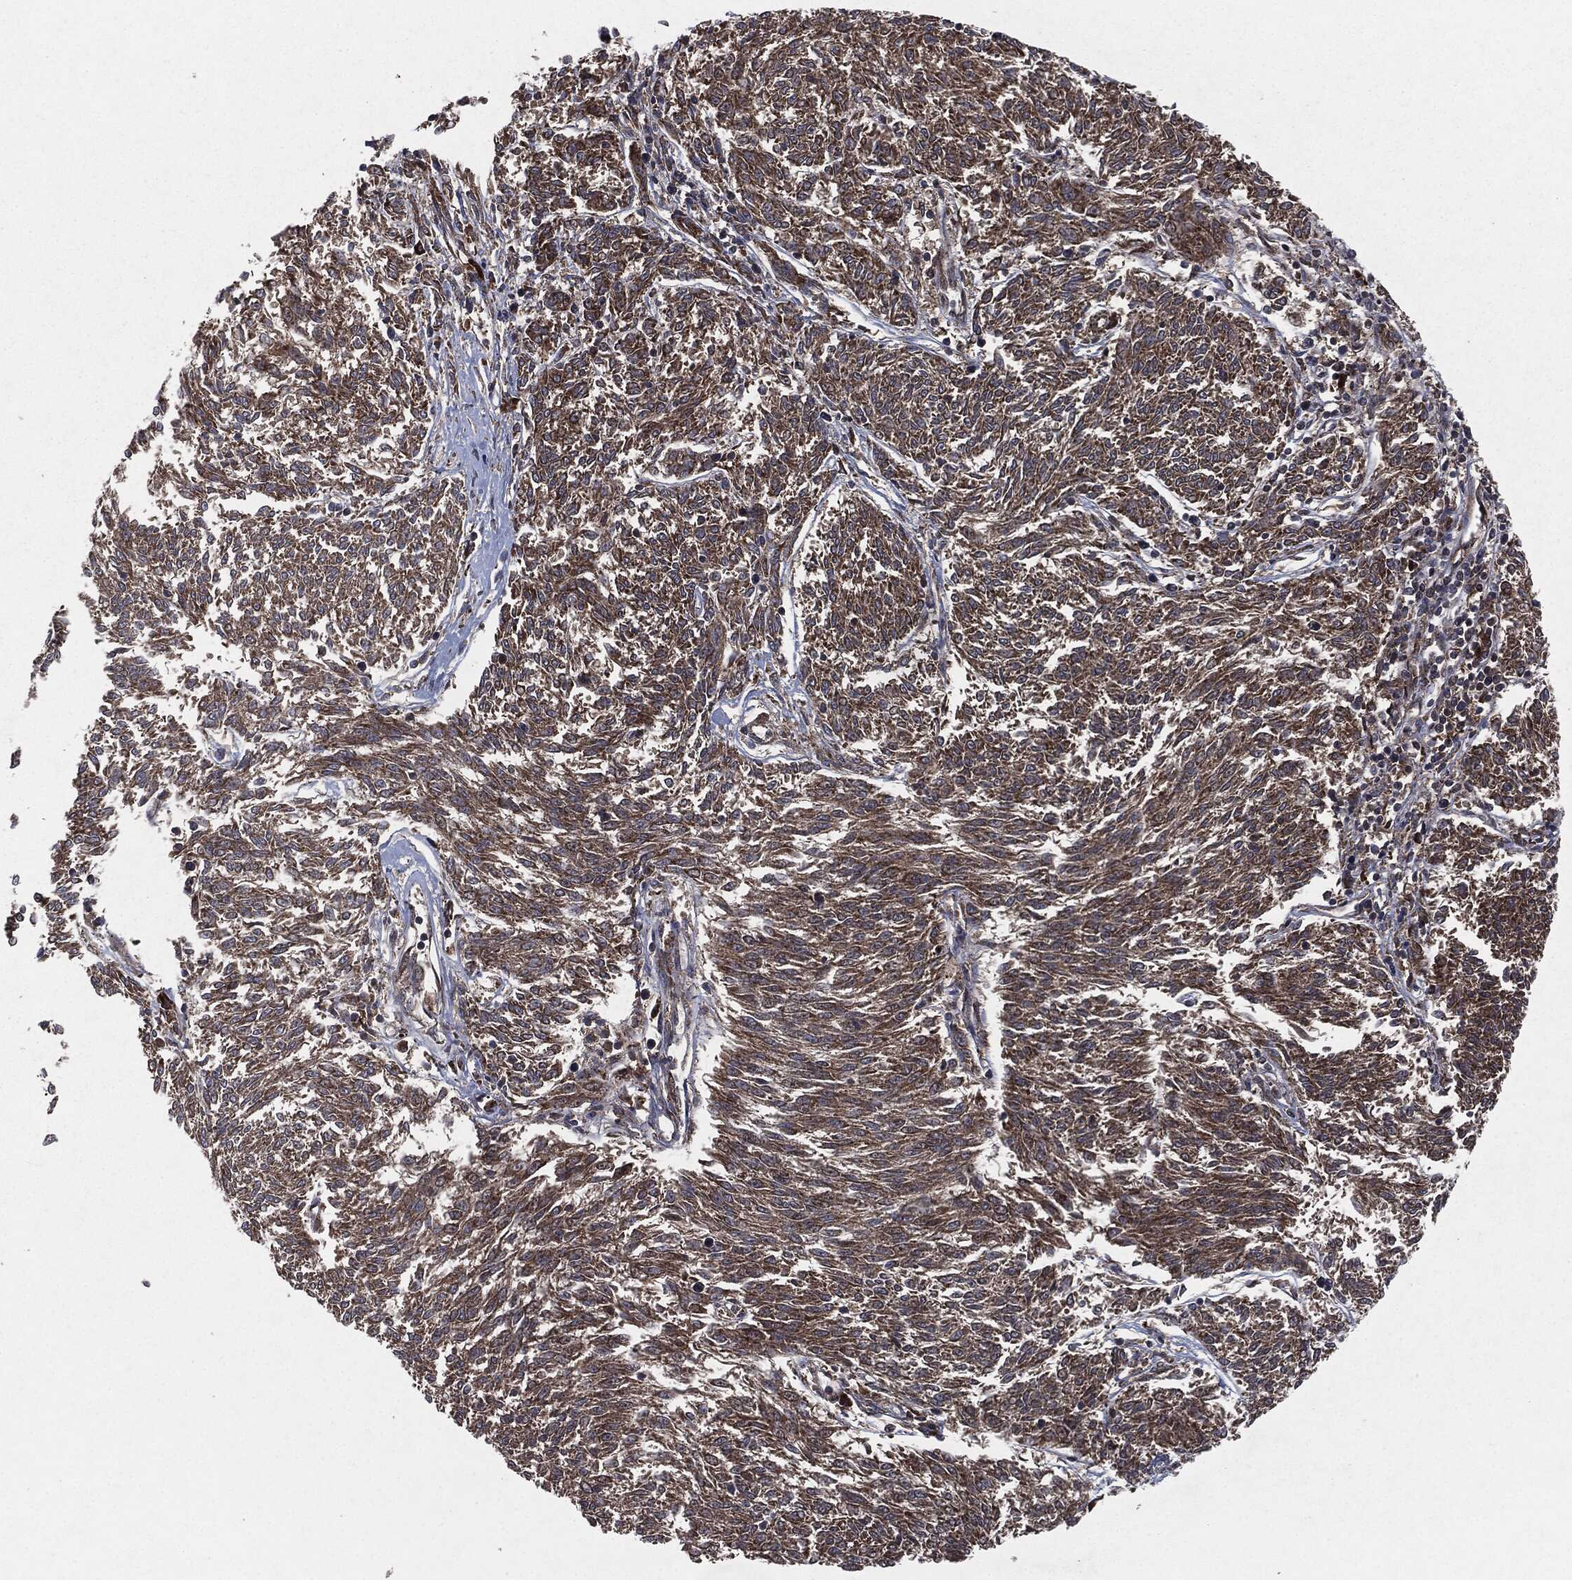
{"staining": {"intensity": "strong", "quantity": ">75%", "location": "cytoplasmic/membranous"}, "tissue": "melanoma", "cell_type": "Tumor cells", "image_type": "cancer", "snomed": [{"axis": "morphology", "description": "Malignant melanoma, NOS"}, {"axis": "topography", "description": "Skin"}], "caption": "Strong cytoplasmic/membranous positivity for a protein is seen in approximately >75% of tumor cells of melanoma using immunohistochemistry (IHC).", "gene": "RAF1", "patient": {"sex": "female", "age": 72}}